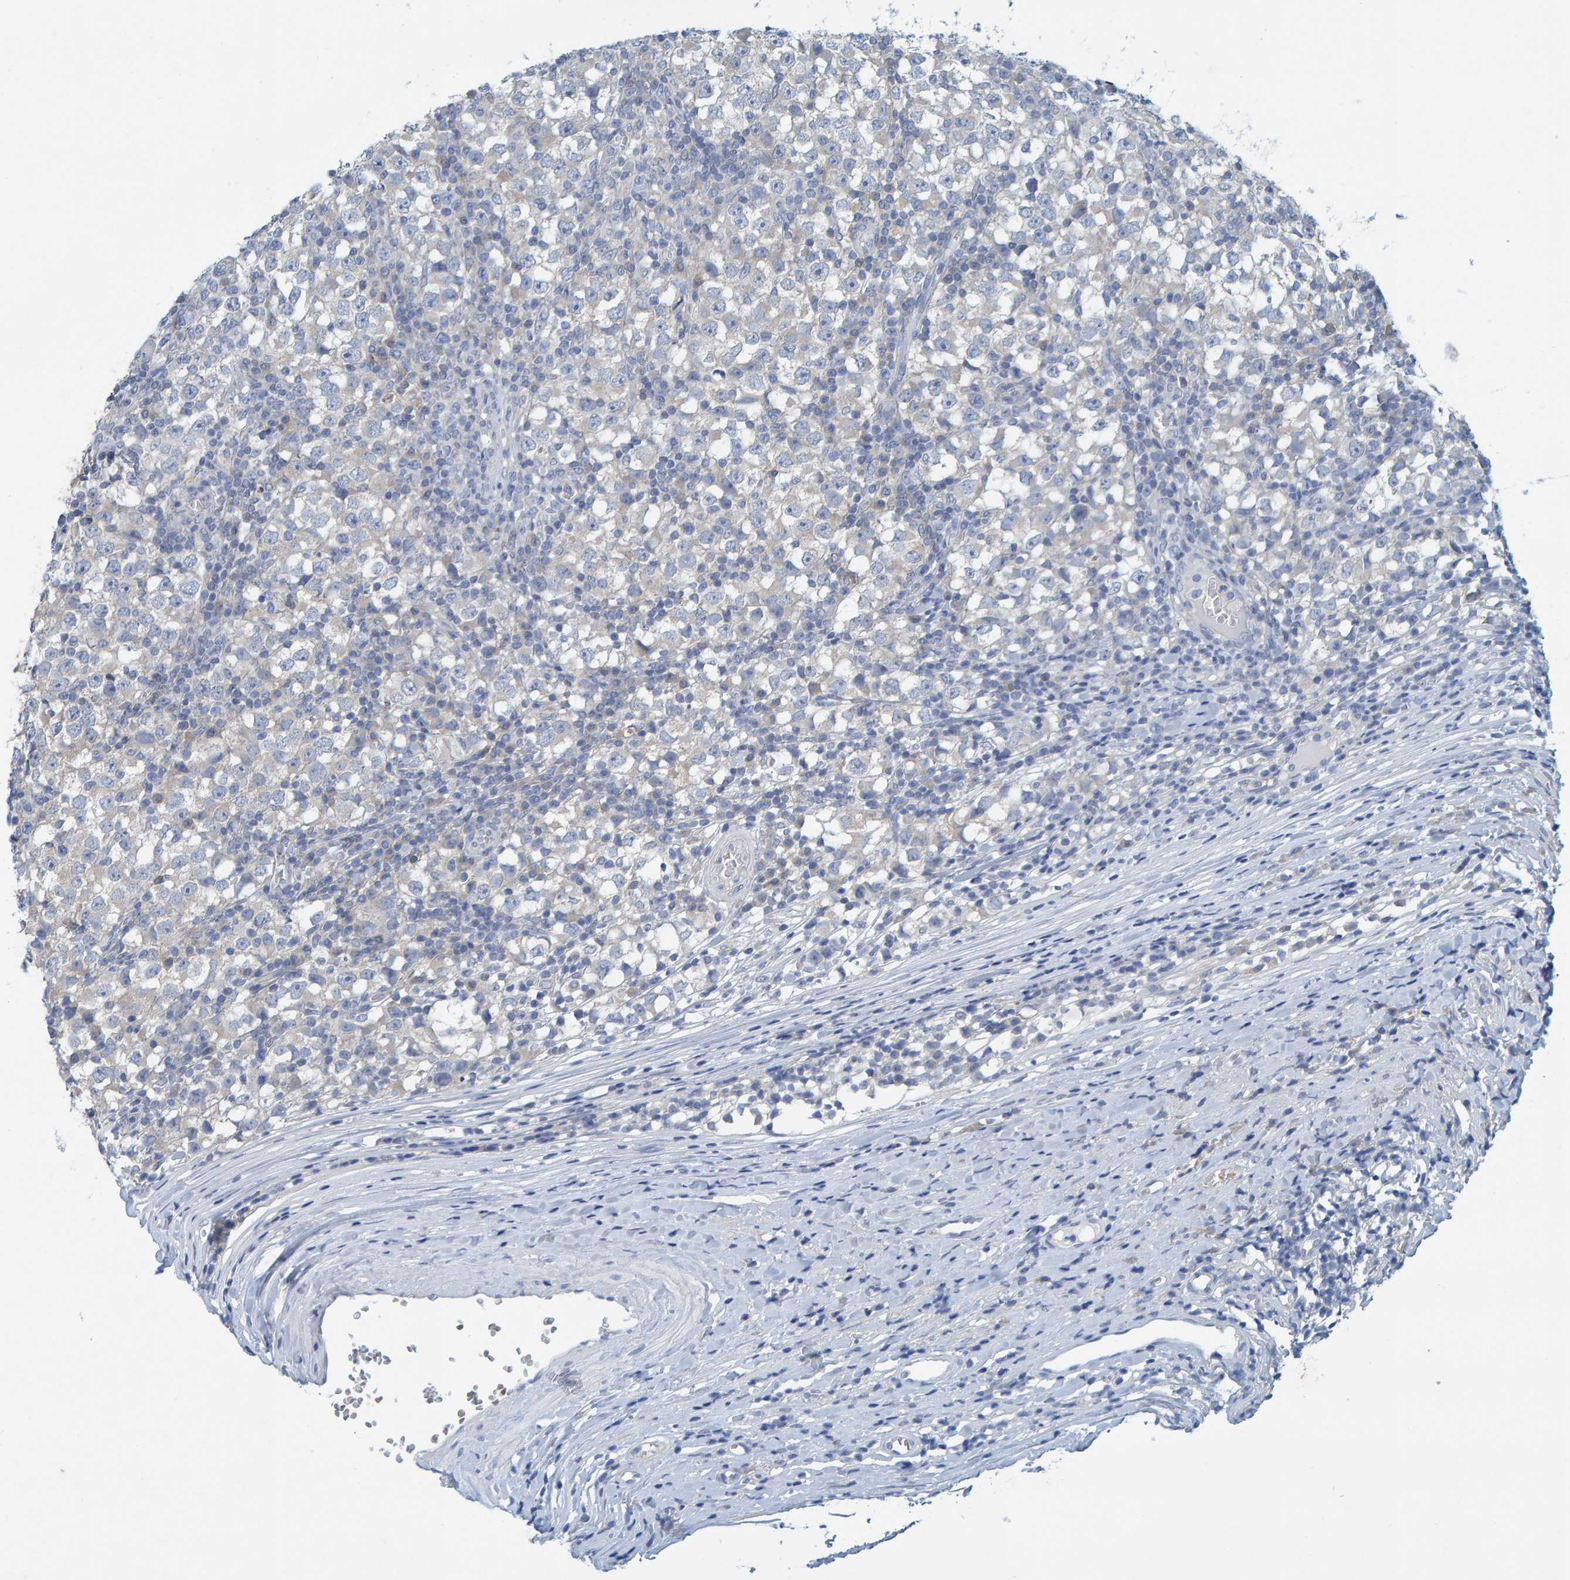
{"staining": {"intensity": "negative", "quantity": "none", "location": "none"}, "tissue": "testis cancer", "cell_type": "Tumor cells", "image_type": "cancer", "snomed": [{"axis": "morphology", "description": "Seminoma, NOS"}, {"axis": "topography", "description": "Testis"}], "caption": "DAB immunohistochemical staining of human testis seminoma displays no significant staining in tumor cells.", "gene": "ALAD", "patient": {"sex": "male", "age": 65}}